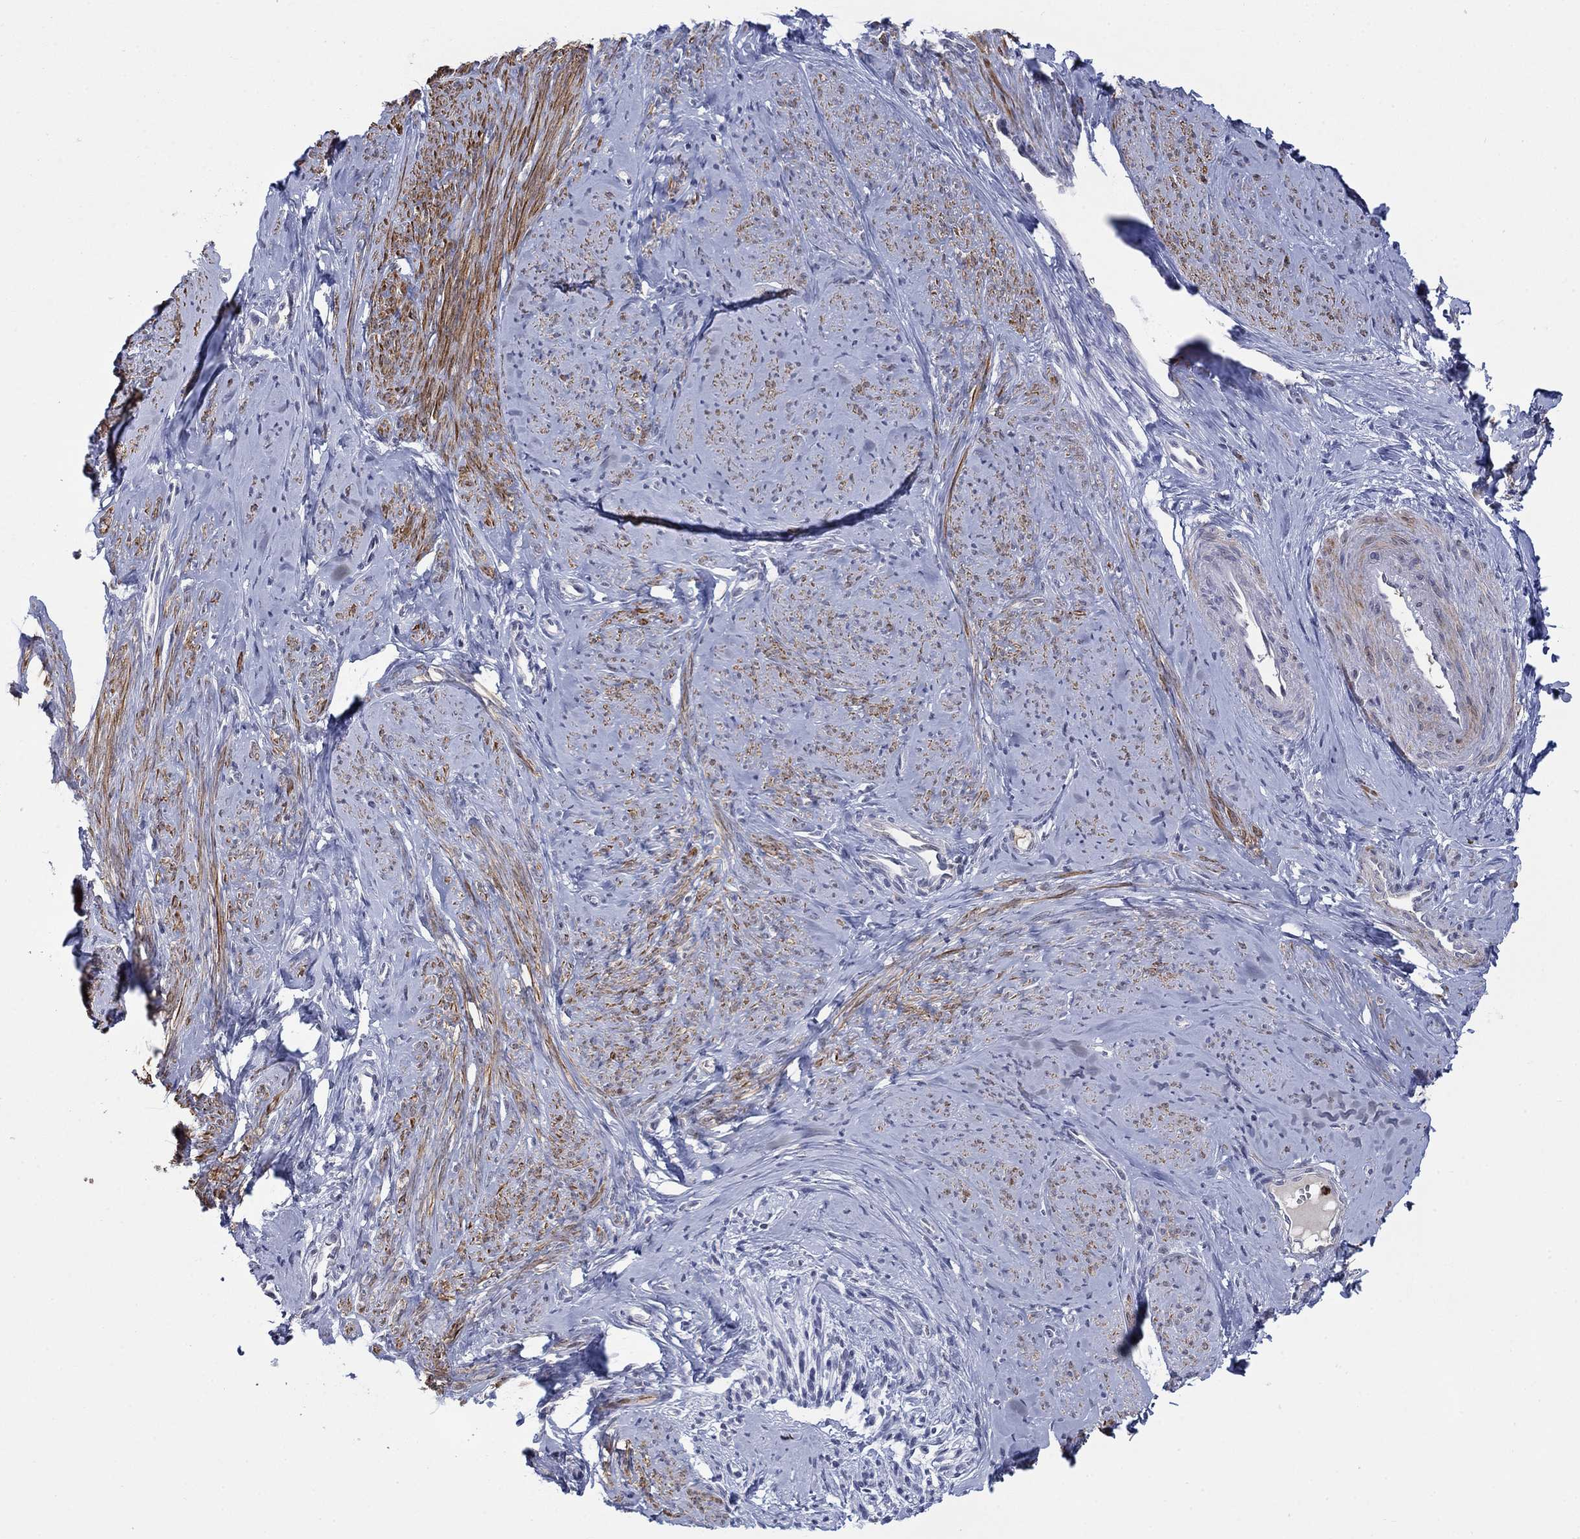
{"staining": {"intensity": "moderate", "quantity": ">75%", "location": "cytoplasmic/membranous"}, "tissue": "smooth muscle", "cell_type": "Smooth muscle cells", "image_type": "normal", "snomed": [{"axis": "morphology", "description": "Normal tissue, NOS"}, {"axis": "topography", "description": "Smooth muscle"}], "caption": "This image shows IHC staining of benign human smooth muscle, with medium moderate cytoplasmic/membranous staining in approximately >75% of smooth muscle cells.", "gene": "MTRFR", "patient": {"sex": "female", "age": 48}}